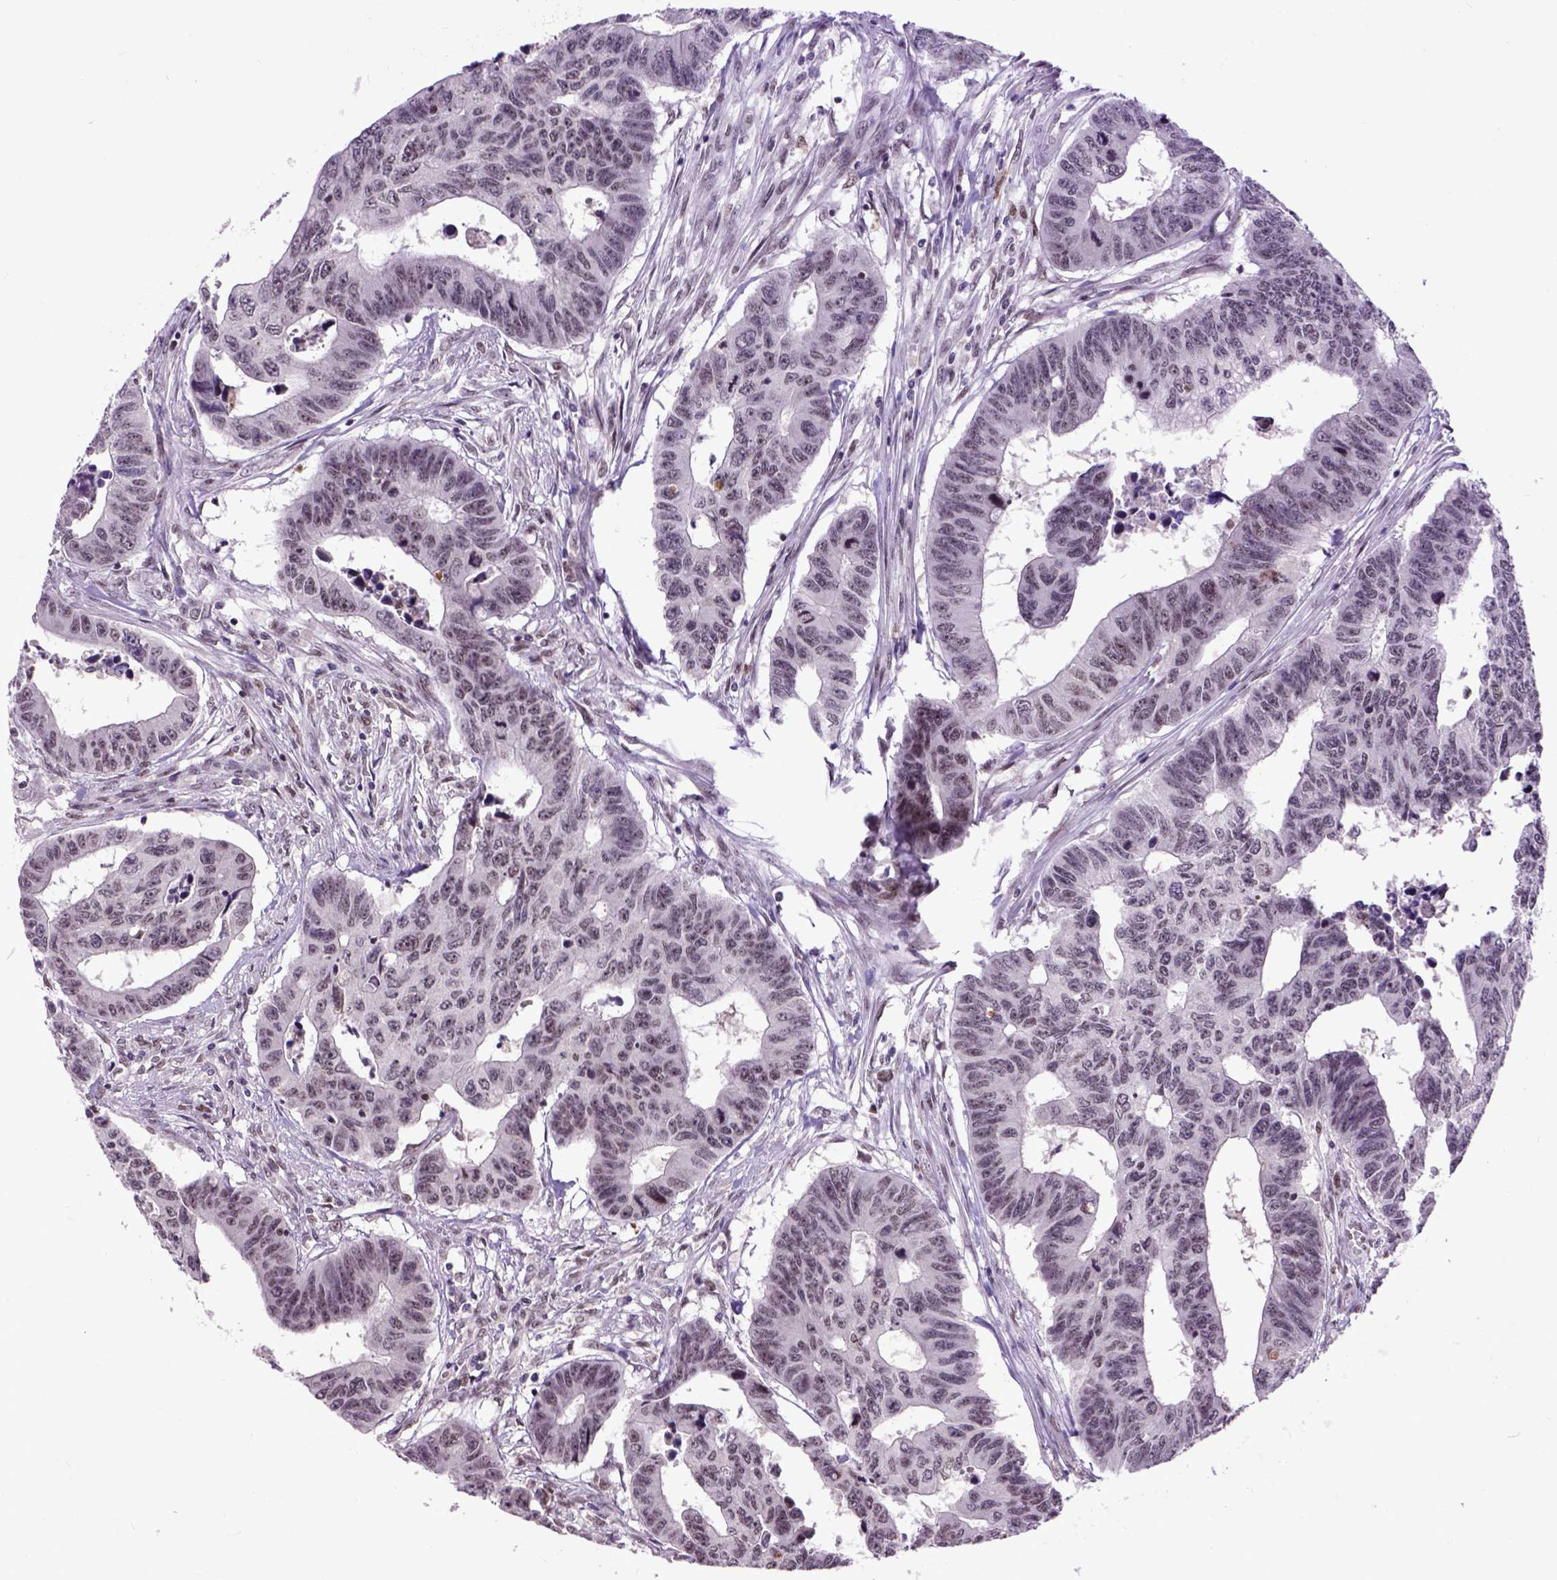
{"staining": {"intensity": "weak", "quantity": "25%-75%", "location": "nuclear"}, "tissue": "colorectal cancer", "cell_type": "Tumor cells", "image_type": "cancer", "snomed": [{"axis": "morphology", "description": "Adenocarcinoma, NOS"}, {"axis": "topography", "description": "Rectum"}], "caption": "Human colorectal cancer stained for a protein (brown) demonstrates weak nuclear positive positivity in about 25%-75% of tumor cells.", "gene": "RCC2", "patient": {"sex": "female", "age": 85}}